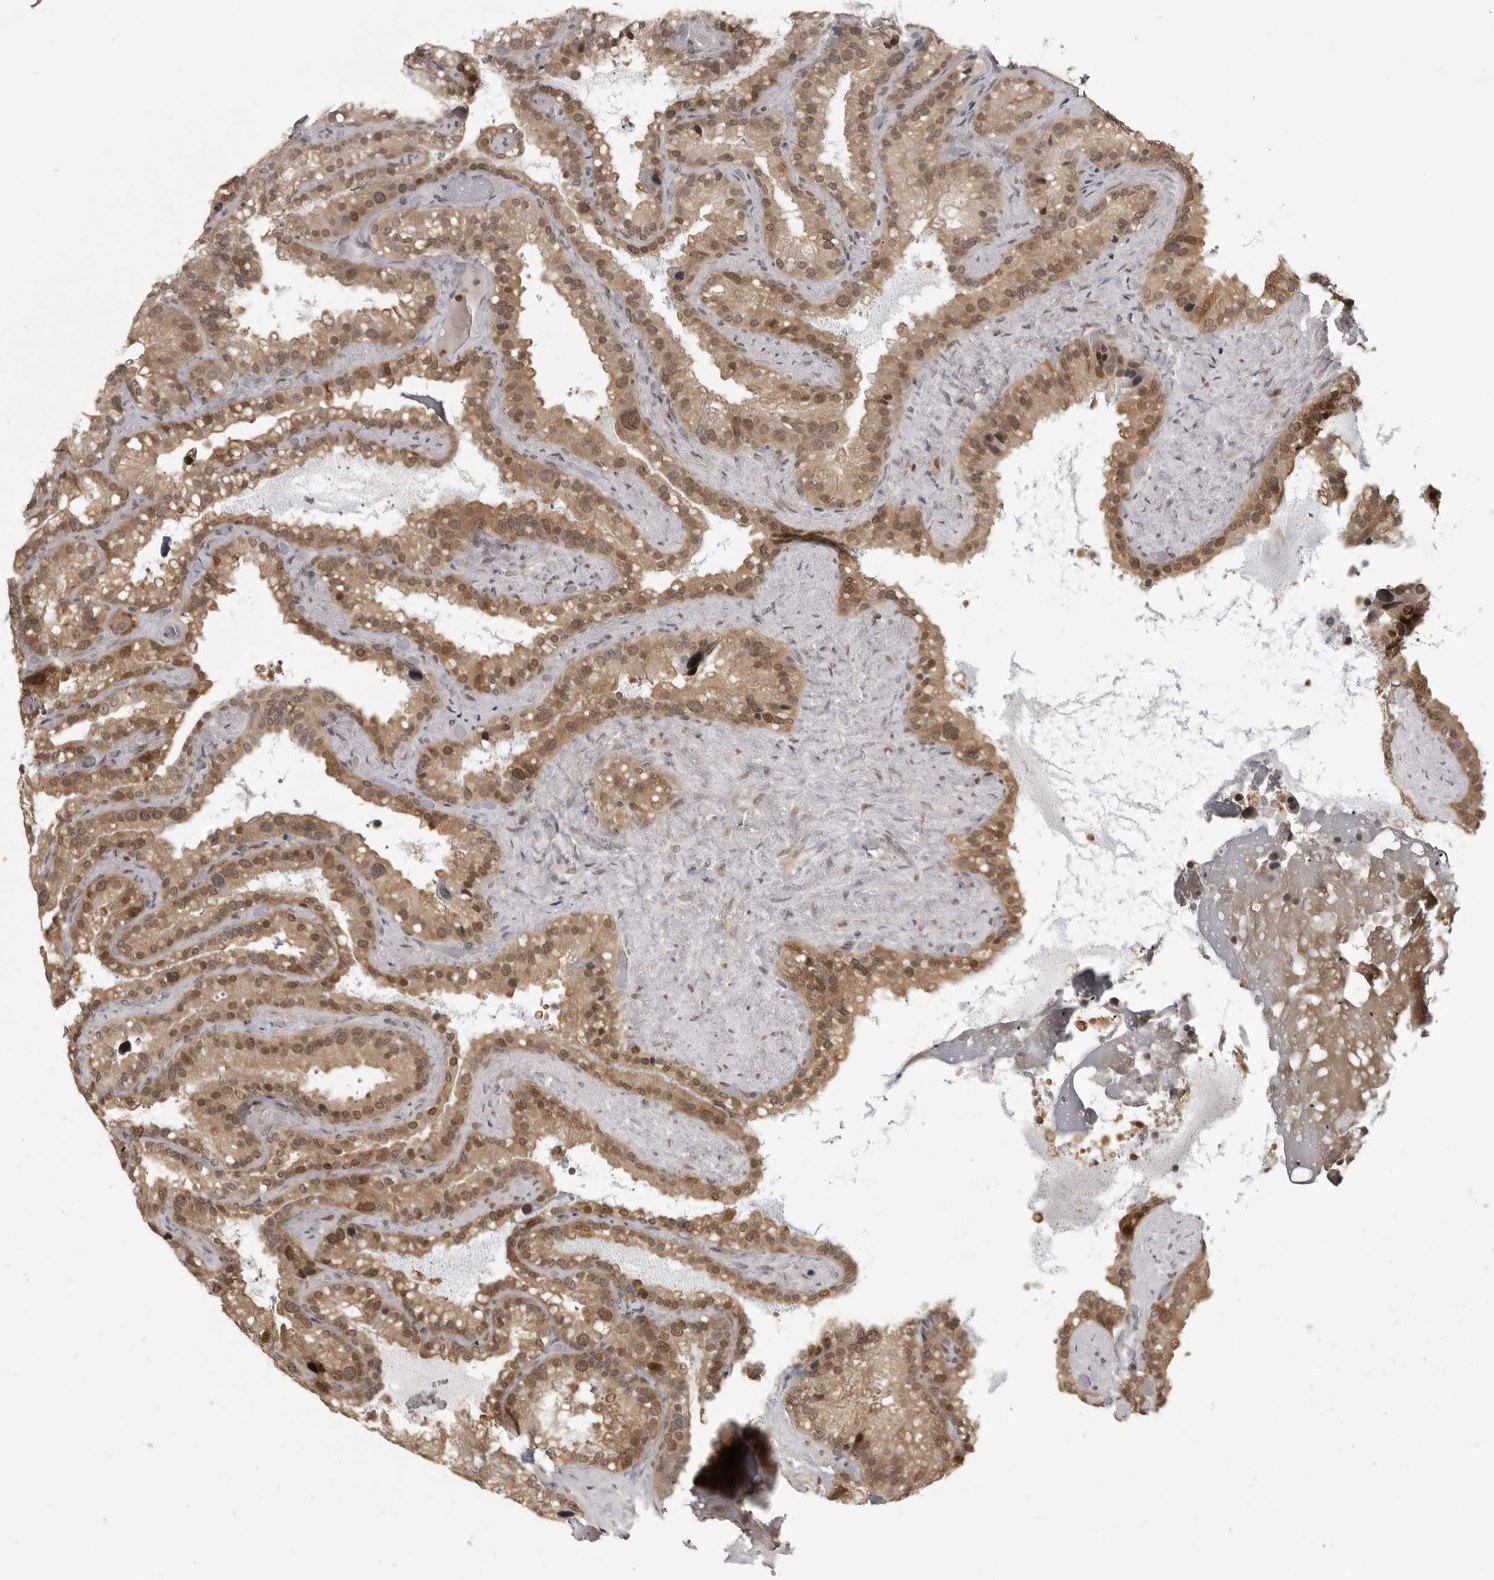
{"staining": {"intensity": "moderate", "quantity": ">75%", "location": "cytoplasmic/membranous,nuclear"}, "tissue": "seminal vesicle", "cell_type": "Glandular cells", "image_type": "normal", "snomed": [{"axis": "morphology", "description": "Normal tissue, NOS"}, {"axis": "topography", "description": "Prostate"}, {"axis": "topography", "description": "Seminal veicle"}], "caption": "Brown immunohistochemical staining in unremarkable human seminal vesicle demonstrates moderate cytoplasmic/membranous,nuclear positivity in approximately >75% of glandular cells. The protein is stained brown, and the nuclei are stained in blue (DAB (3,3'-diaminobenzidine) IHC with brightfield microscopy, high magnification).", "gene": "PEG3", "patient": {"sex": "male", "age": 68}}